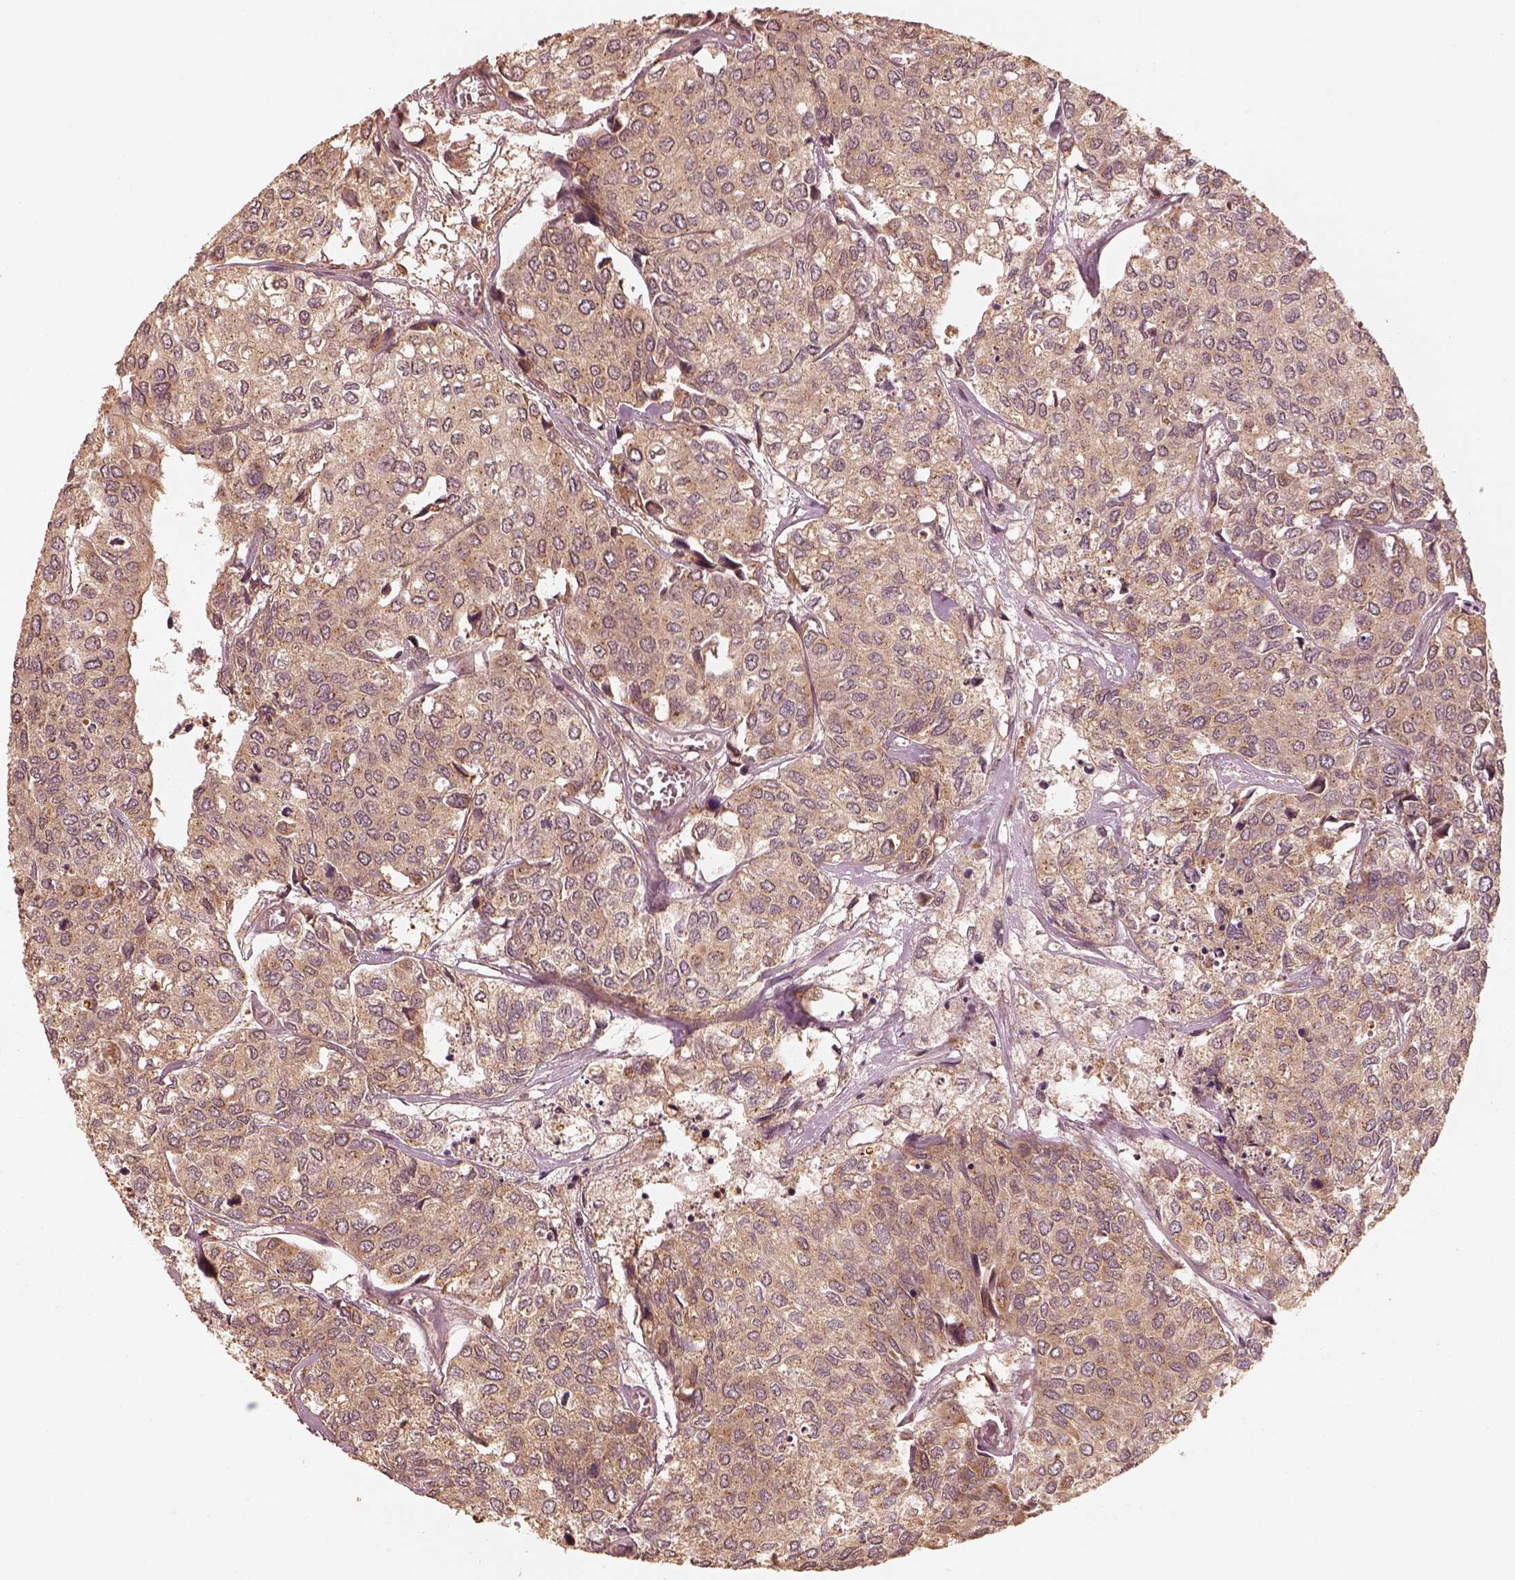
{"staining": {"intensity": "weak", "quantity": ">75%", "location": "cytoplasmic/membranous"}, "tissue": "urothelial cancer", "cell_type": "Tumor cells", "image_type": "cancer", "snomed": [{"axis": "morphology", "description": "Urothelial carcinoma, High grade"}, {"axis": "topography", "description": "Urinary bladder"}], "caption": "Human urothelial cancer stained with a brown dye displays weak cytoplasmic/membranous positive staining in approximately >75% of tumor cells.", "gene": "DNAJC25", "patient": {"sex": "male", "age": 73}}